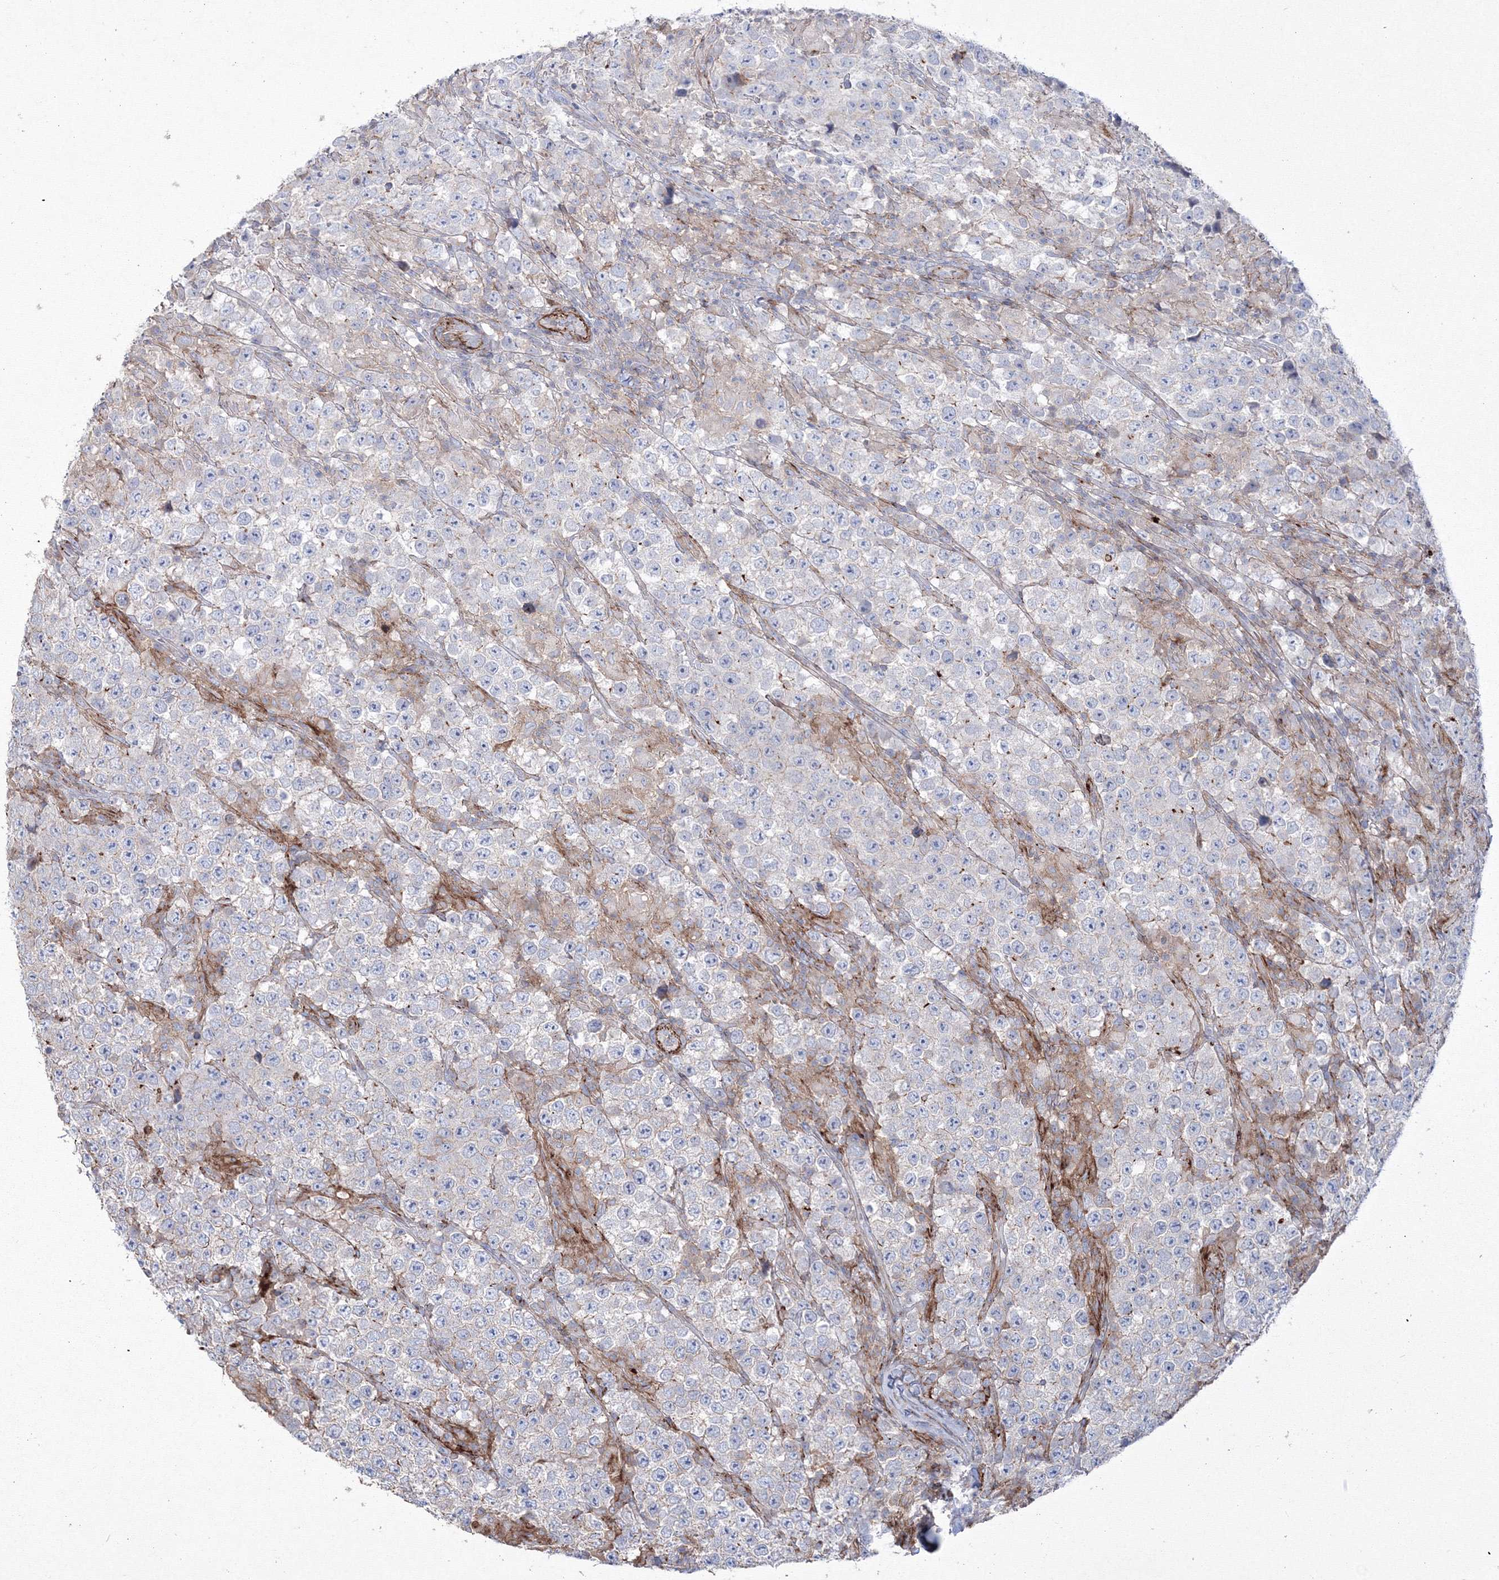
{"staining": {"intensity": "negative", "quantity": "none", "location": "none"}, "tissue": "testis cancer", "cell_type": "Tumor cells", "image_type": "cancer", "snomed": [{"axis": "morphology", "description": "Normal tissue, NOS"}, {"axis": "morphology", "description": "Urothelial carcinoma, High grade"}, {"axis": "morphology", "description": "Seminoma, NOS"}, {"axis": "morphology", "description": "Carcinoma, Embryonal, NOS"}, {"axis": "topography", "description": "Urinary bladder"}, {"axis": "topography", "description": "Testis"}], "caption": "This is a histopathology image of immunohistochemistry (IHC) staining of testis embryonal carcinoma, which shows no positivity in tumor cells.", "gene": "GPR82", "patient": {"sex": "male", "age": 41}}